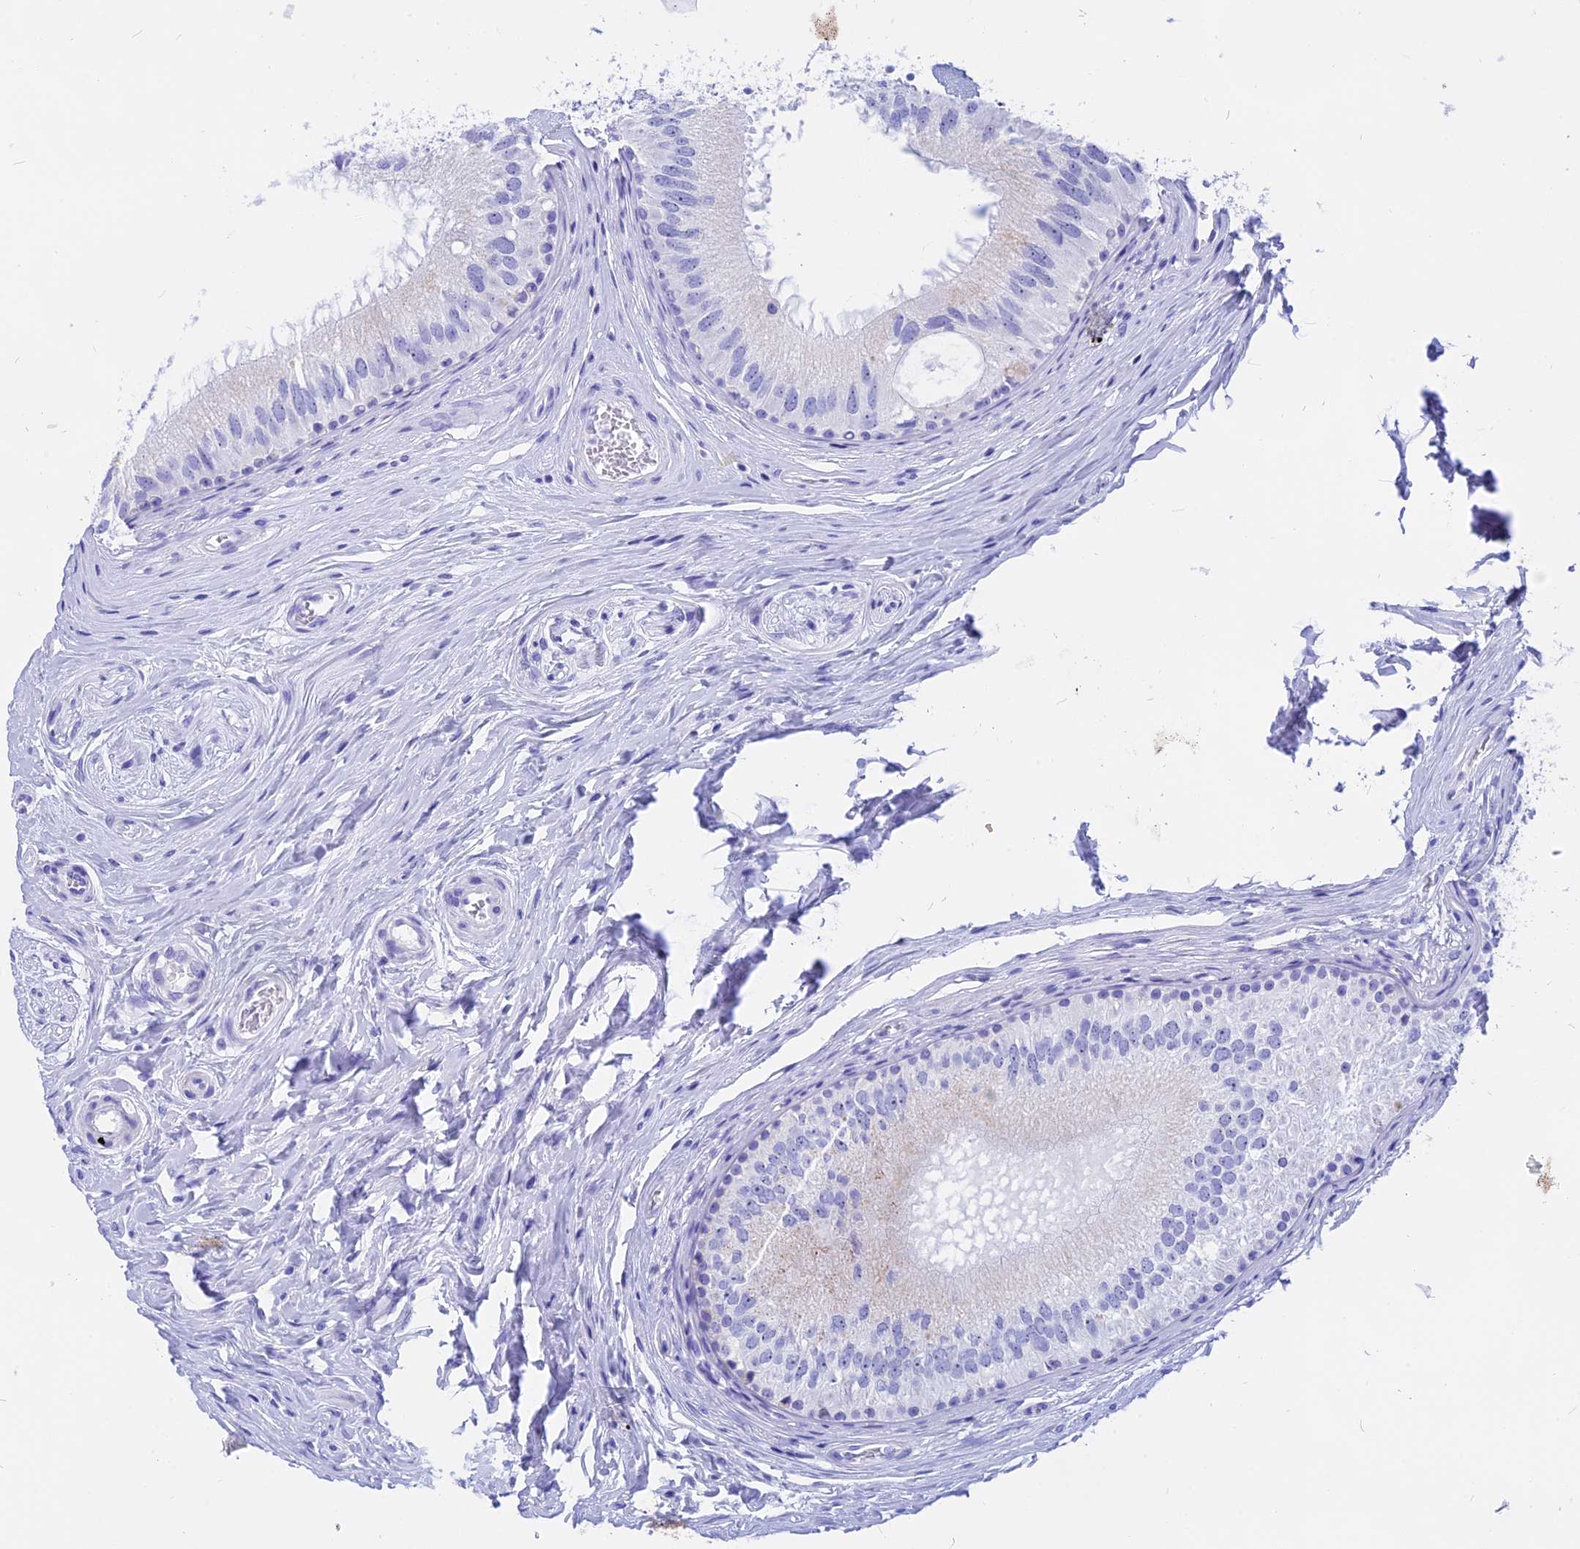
{"staining": {"intensity": "moderate", "quantity": "<25%", "location": "cytoplasmic/membranous"}, "tissue": "epididymis", "cell_type": "Glandular cells", "image_type": "normal", "snomed": [{"axis": "morphology", "description": "Normal tissue, NOS"}, {"axis": "topography", "description": "Epididymis"}], "caption": "Epididymis stained with DAB (3,3'-diaminobenzidine) immunohistochemistry (IHC) exhibits low levels of moderate cytoplasmic/membranous expression in about <25% of glandular cells. (DAB IHC with brightfield microscopy, high magnification).", "gene": "ISCA1", "patient": {"sex": "male", "age": 33}}